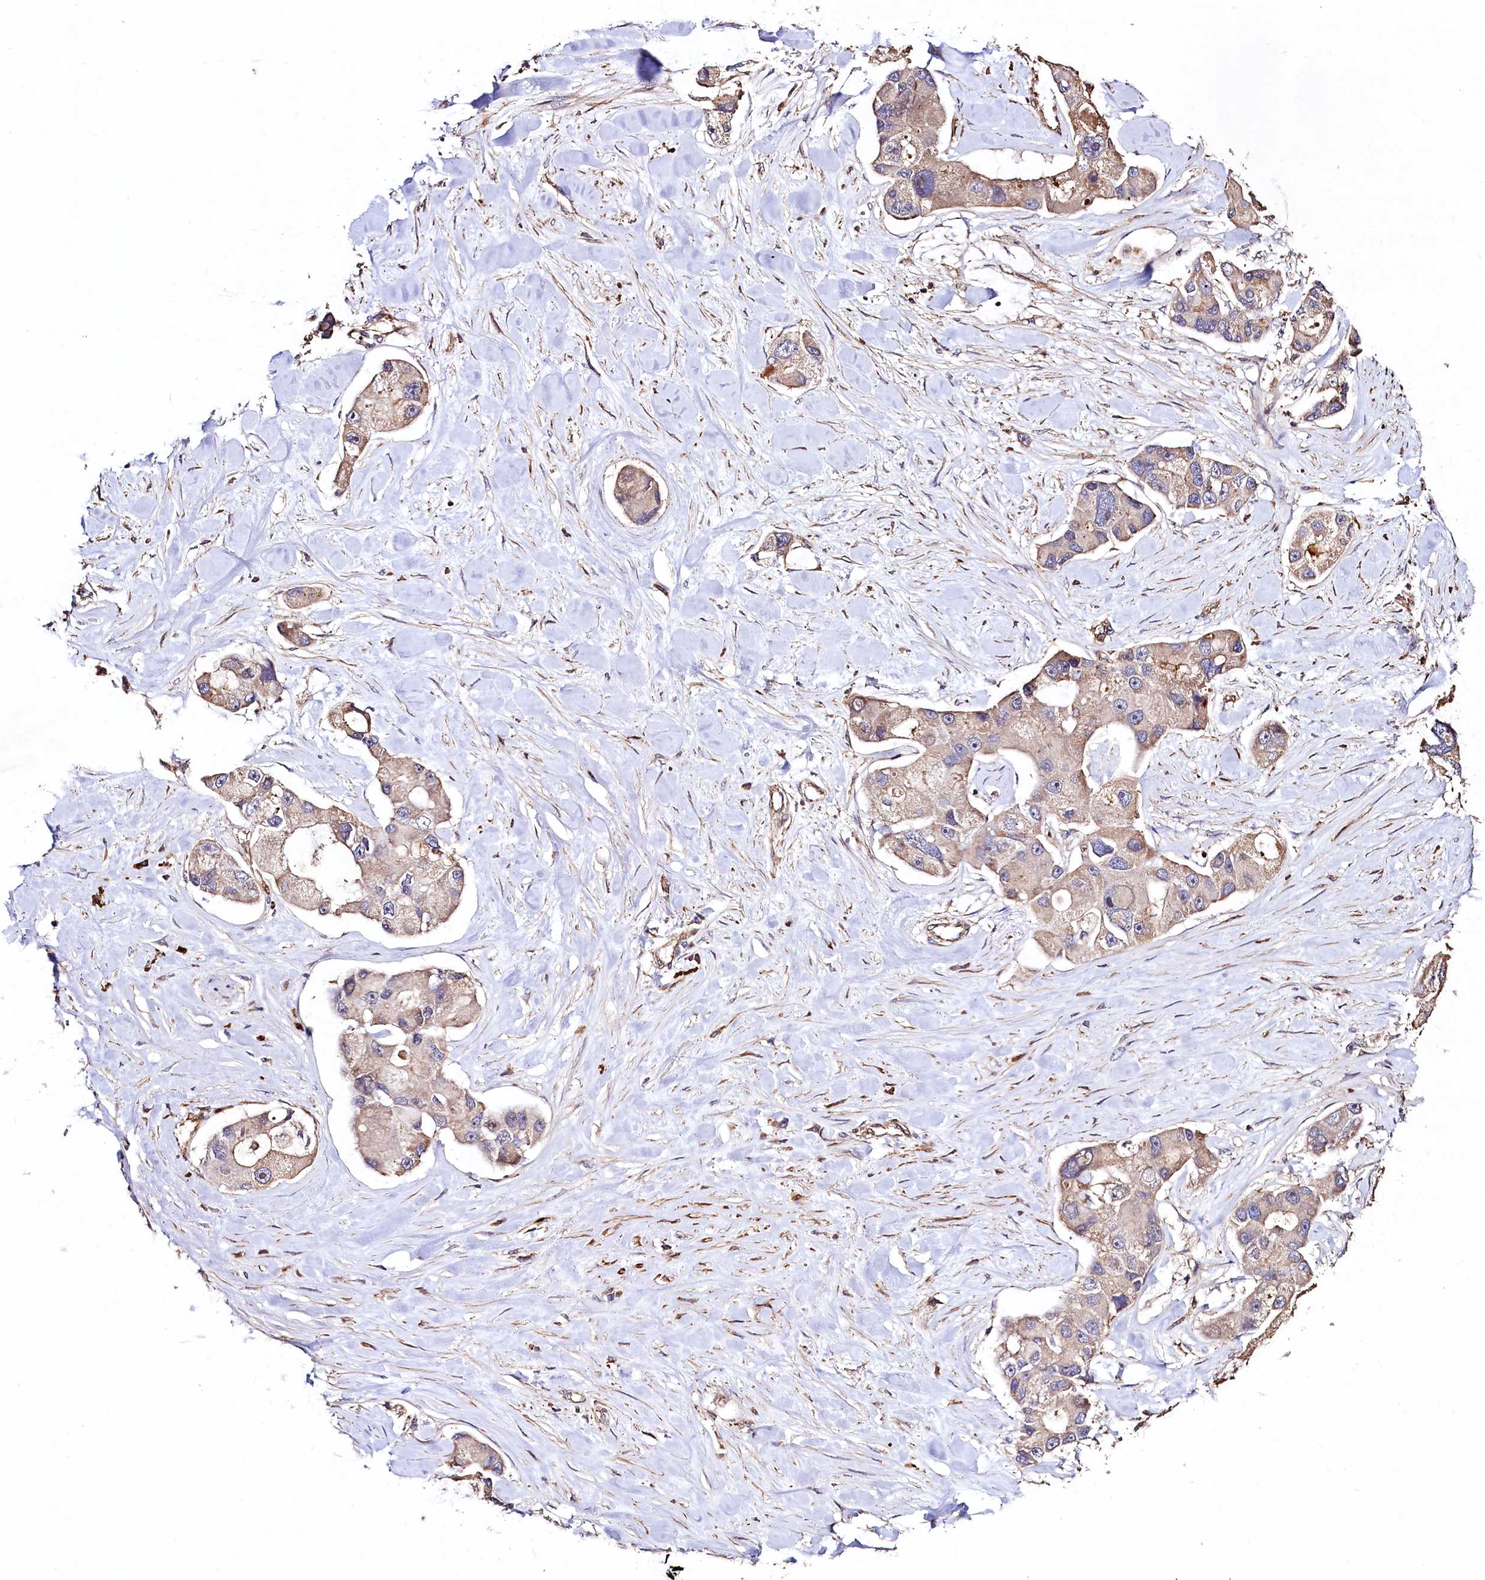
{"staining": {"intensity": "moderate", "quantity": ">75%", "location": "cytoplasmic/membranous"}, "tissue": "lung cancer", "cell_type": "Tumor cells", "image_type": "cancer", "snomed": [{"axis": "morphology", "description": "Adenocarcinoma, NOS"}, {"axis": "topography", "description": "Lung"}], "caption": "This histopathology image exhibits lung adenocarcinoma stained with immunohistochemistry to label a protein in brown. The cytoplasmic/membranous of tumor cells show moderate positivity for the protein. Nuclei are counter-stained blue.", "gene": "KLHDC4", "patient": {"sex": "female", "age": 54}}